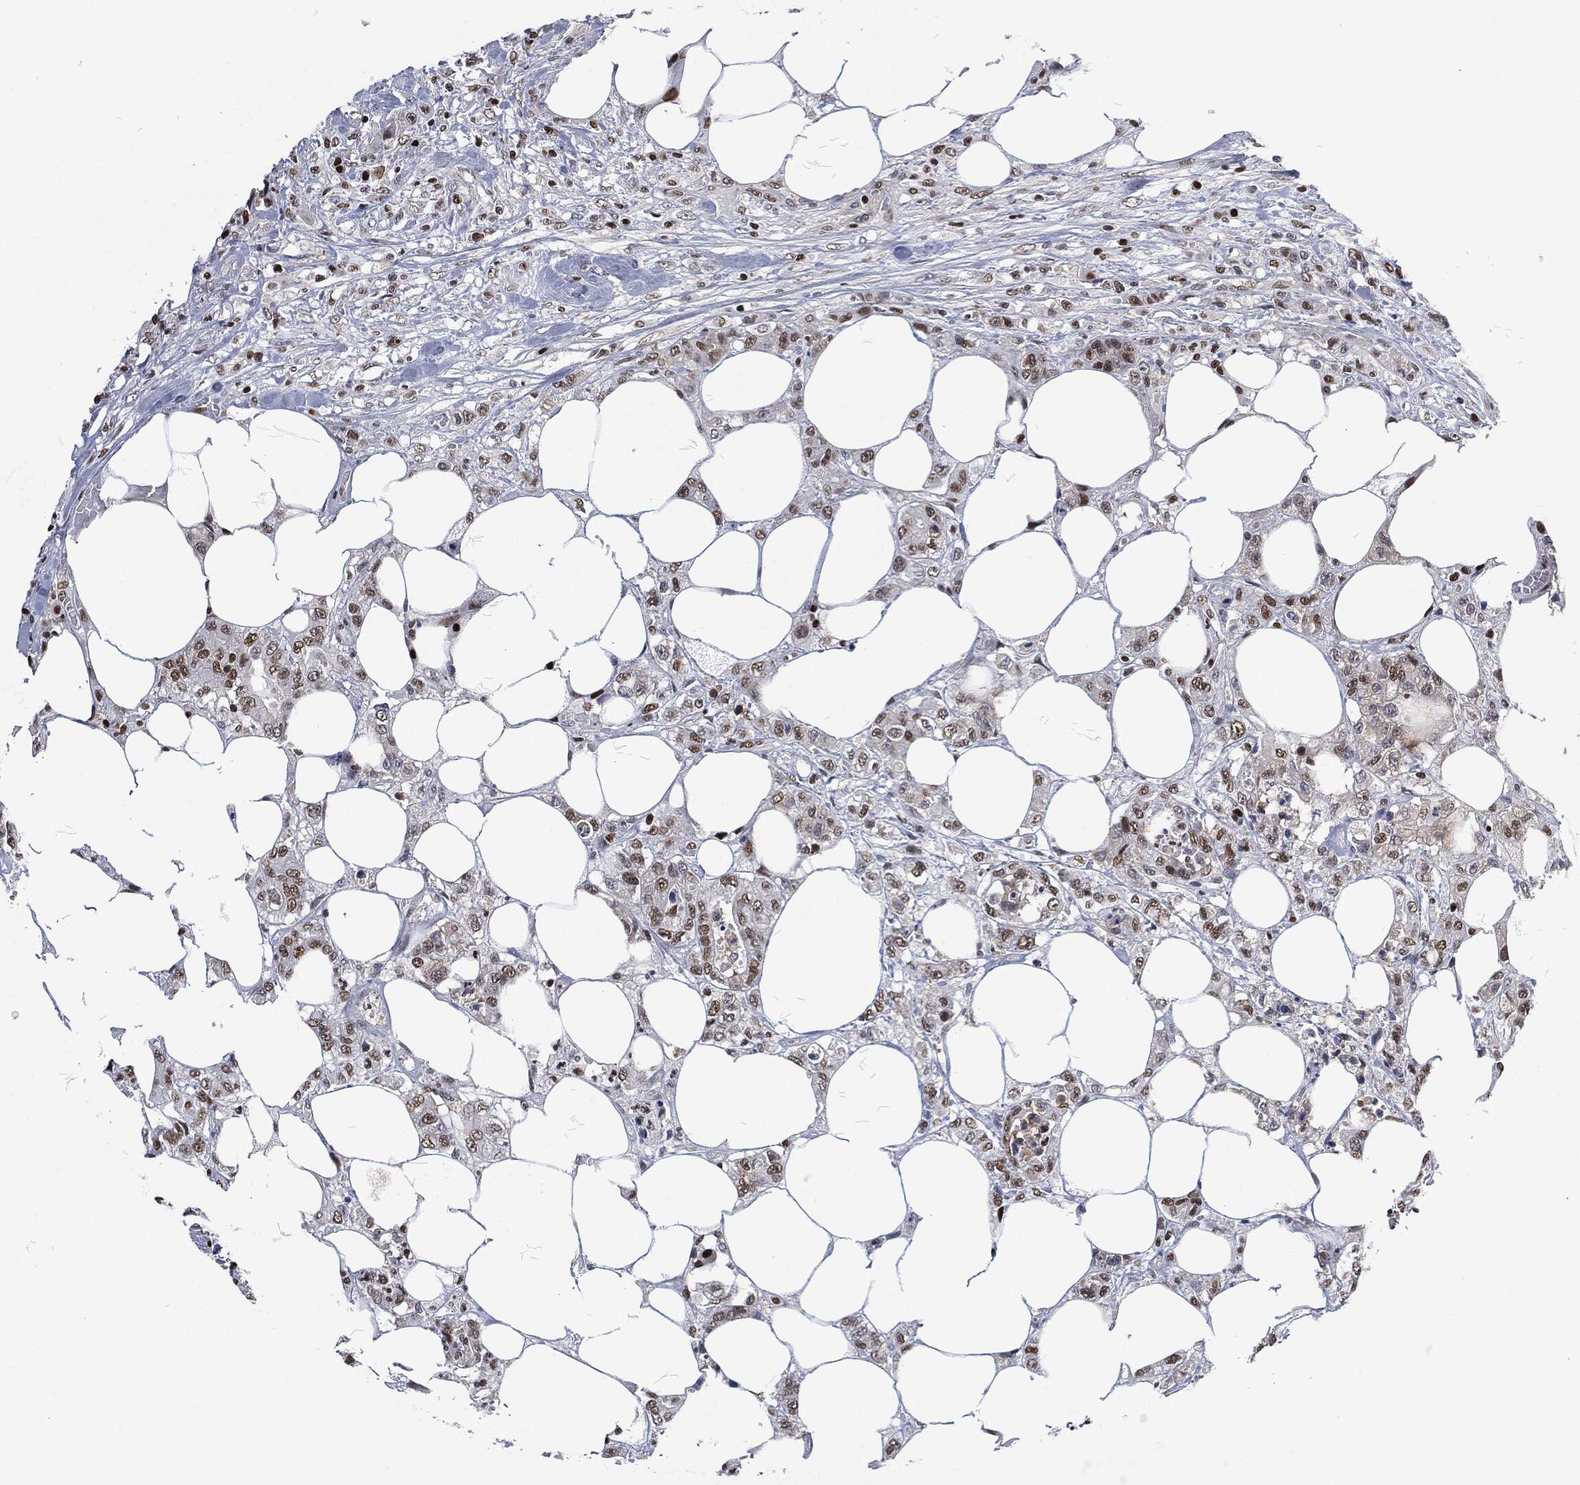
{"staining": {"intensity": "moderate", "quantity": "25%-75%", "location": "nuclear"}, "tissue": "colorectal cancer", "cell_type": "Tumor cells", "image_type": "cancer", "snomed": [{"axis": "morphology", "description": "Adenocarcinoma, NOS"}, {"axis": "topography", "description": "Colon"}], "caption": "Immunohistochemical staining of colorectal cancer (adenocarcinoma) shows moderate nuclear protein positivity in approximately 25%-75% of tumor cells.", "gene": "DCPS", "patient": {"sex": "female", "age": 48}}